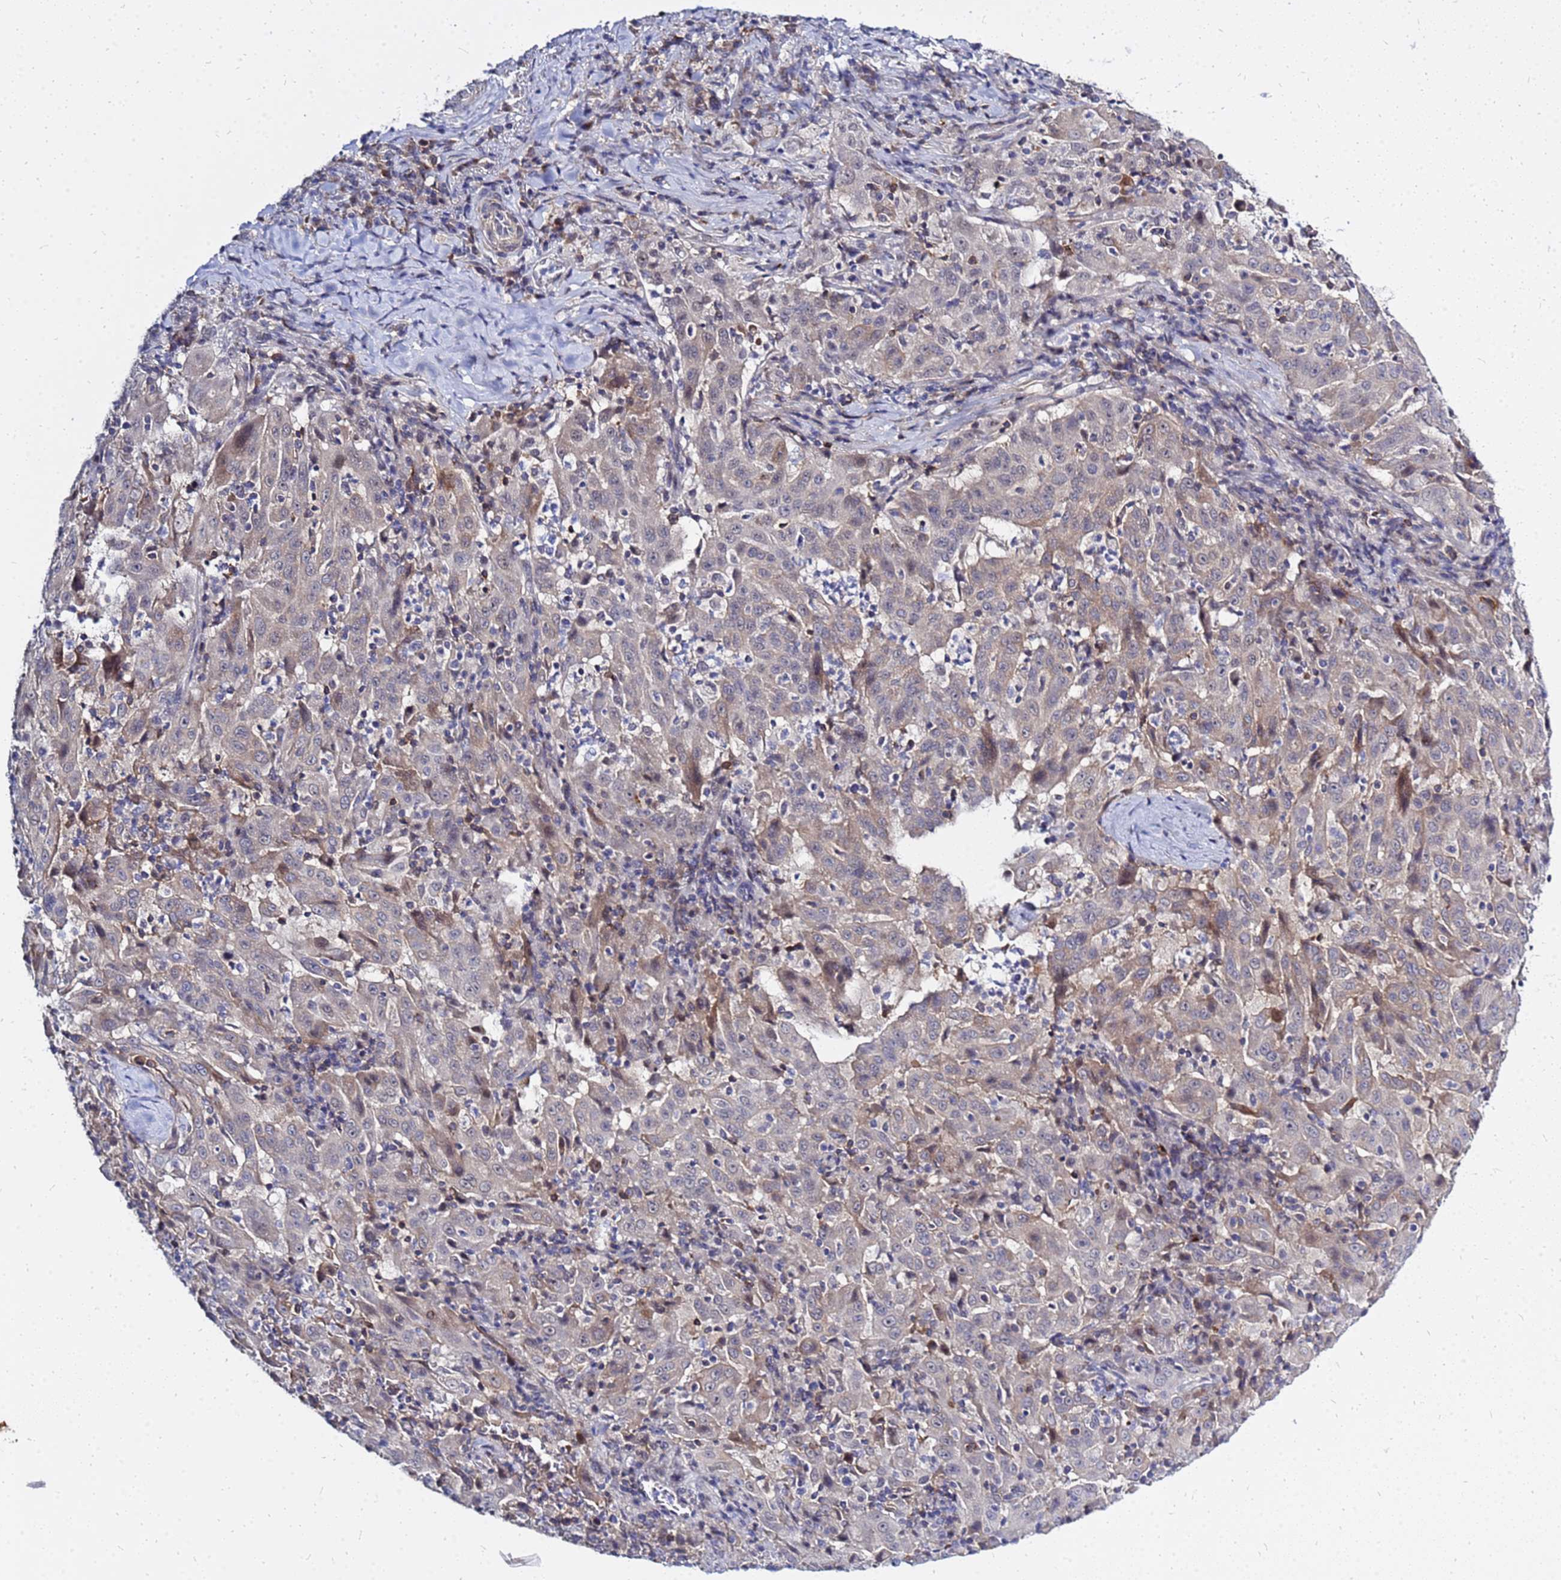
{"staining": {"intensity": "weak", "quantity": "<25%", "location": "cytoplasmic/membranous,nuclear"}, "tissue": "pancreatic cancer", "cell_type": "Tumor cells", "image_type": "cancer", "snomed": [{"axis": "morphology", "description": "Adenocarcinoma, NOS"}, {"axis": "topography", "description": "Pancreas"}], "caption": "Tumor cells are negative for protein expression in human pancreatic adenocarcinoma.", "gene": "SRGAP3", "patient": {"sex": "male", "age": 63}}